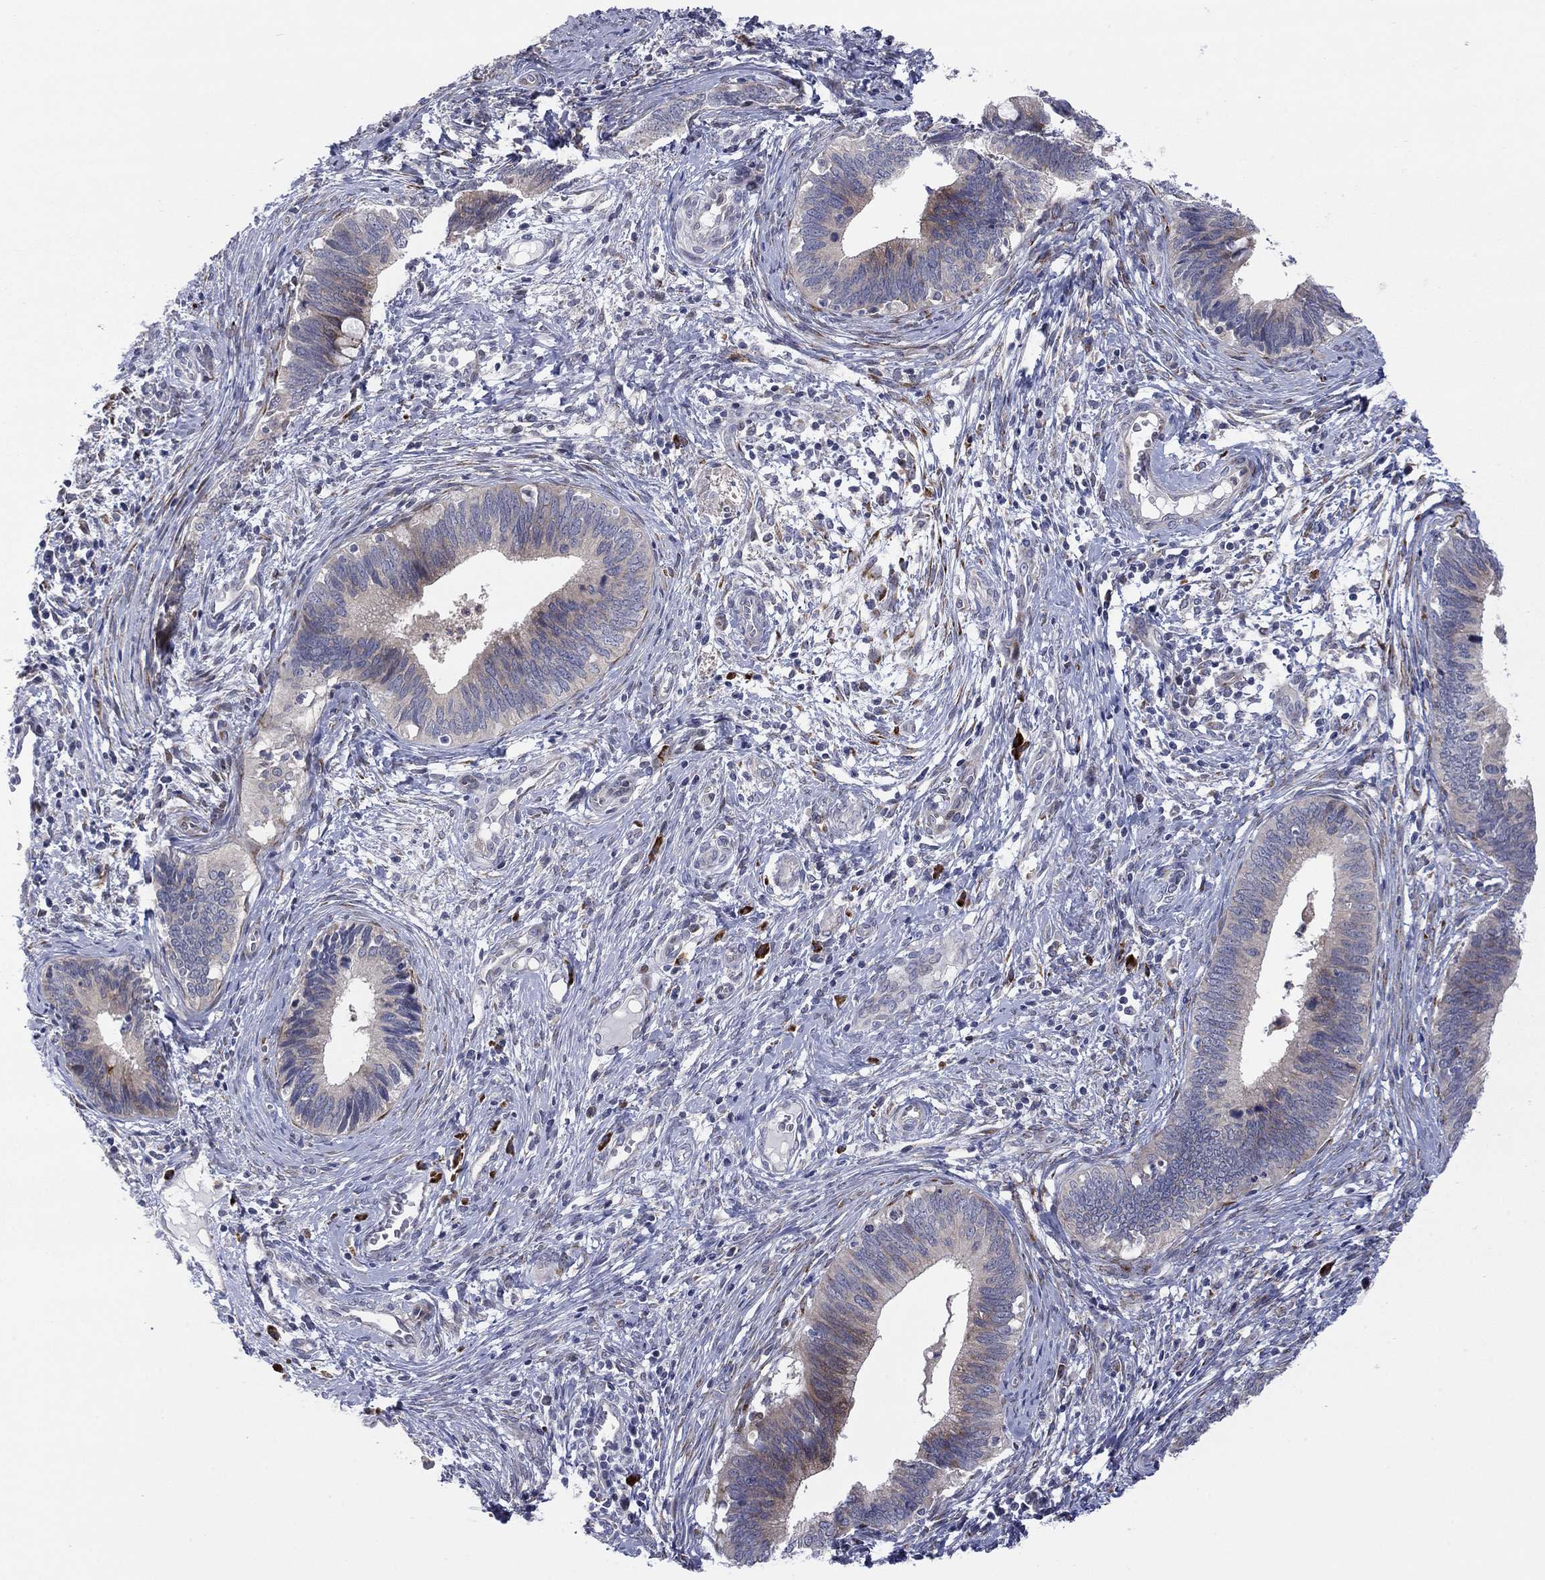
{"staining": {"intensity": "negative", "quantity": "none", "location": "none"}, "tissue": "cervical cancer", "cell_type": "Tumor cells", "image_type": "cancer", "snomed": [{"axis": "morphology", "description": "Adenocarcinoma, NOS"}, {"axis": "topography", "description": "Cervix"}], "caption": "A photomicrograph of human adenocarcinoma (cervical) is negative for staining in tumor cells.", "gene": "TTC21B", "patient": {"sex": "female", "age": 42}}